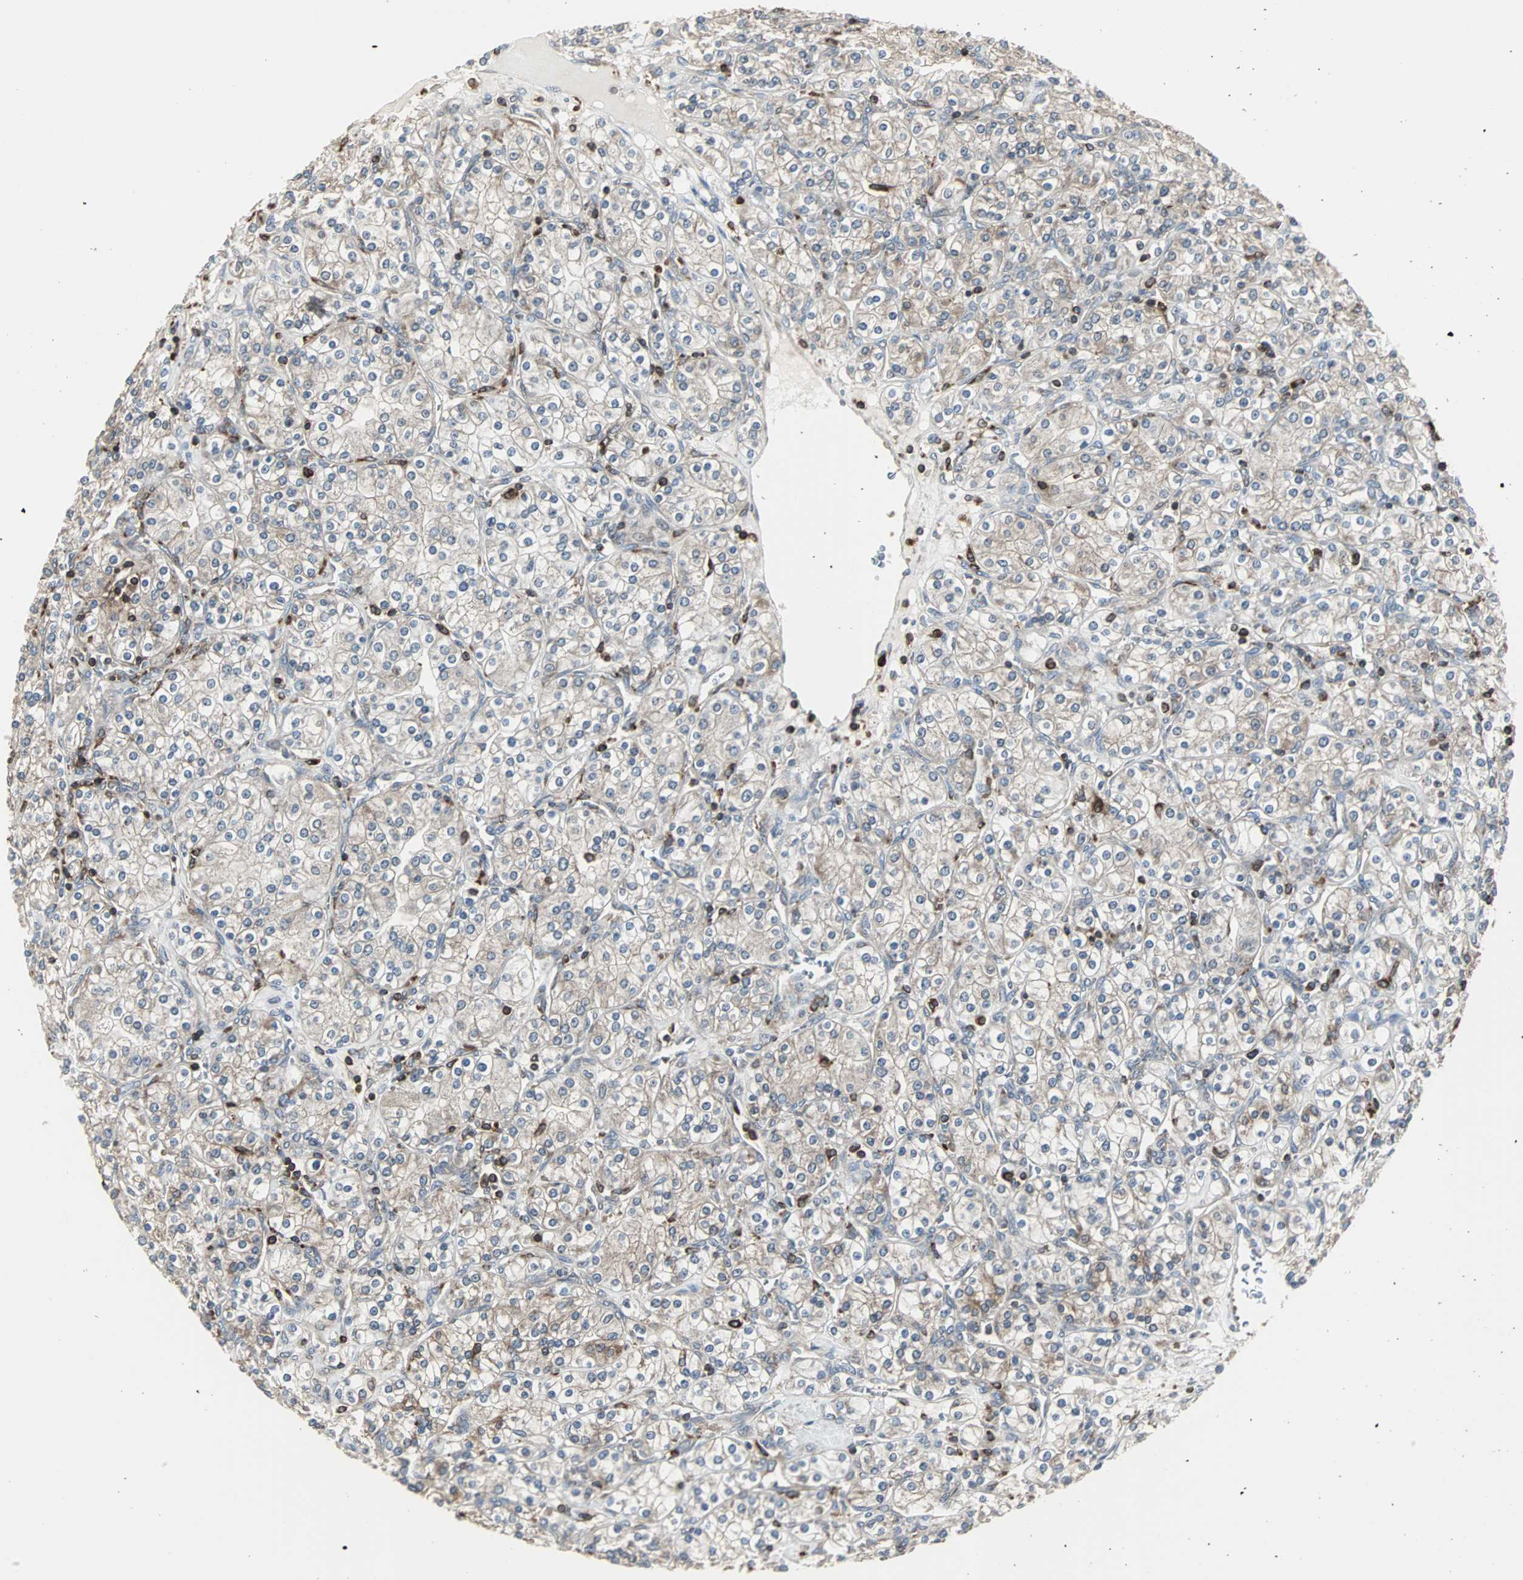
{"staining": {"intensity": "moderate", "quantity": "25%-75%", "location": "cytoplasmic/membranous"}, "tissue": "renal cancer", "cell_type": "Tumor cells", "image_type": "cancer", "snomed": [{"axis": "morphology", "description": "Adenocarcinoma, NOS"}, {"axis": "topography", "description": "Kidney"}], "caption": "Immunohistochemical staining of human renal cancer (adenocarcinoma) reveals medium levels of moderate cytoplasmic/membranous protein expression in about 25%-75% of tumor cells. (DAB = brown stain, brightfield microscopy at high magnification).", "gene": "LRRFIP1", "patient": {"sex": "male", "age": 77}}